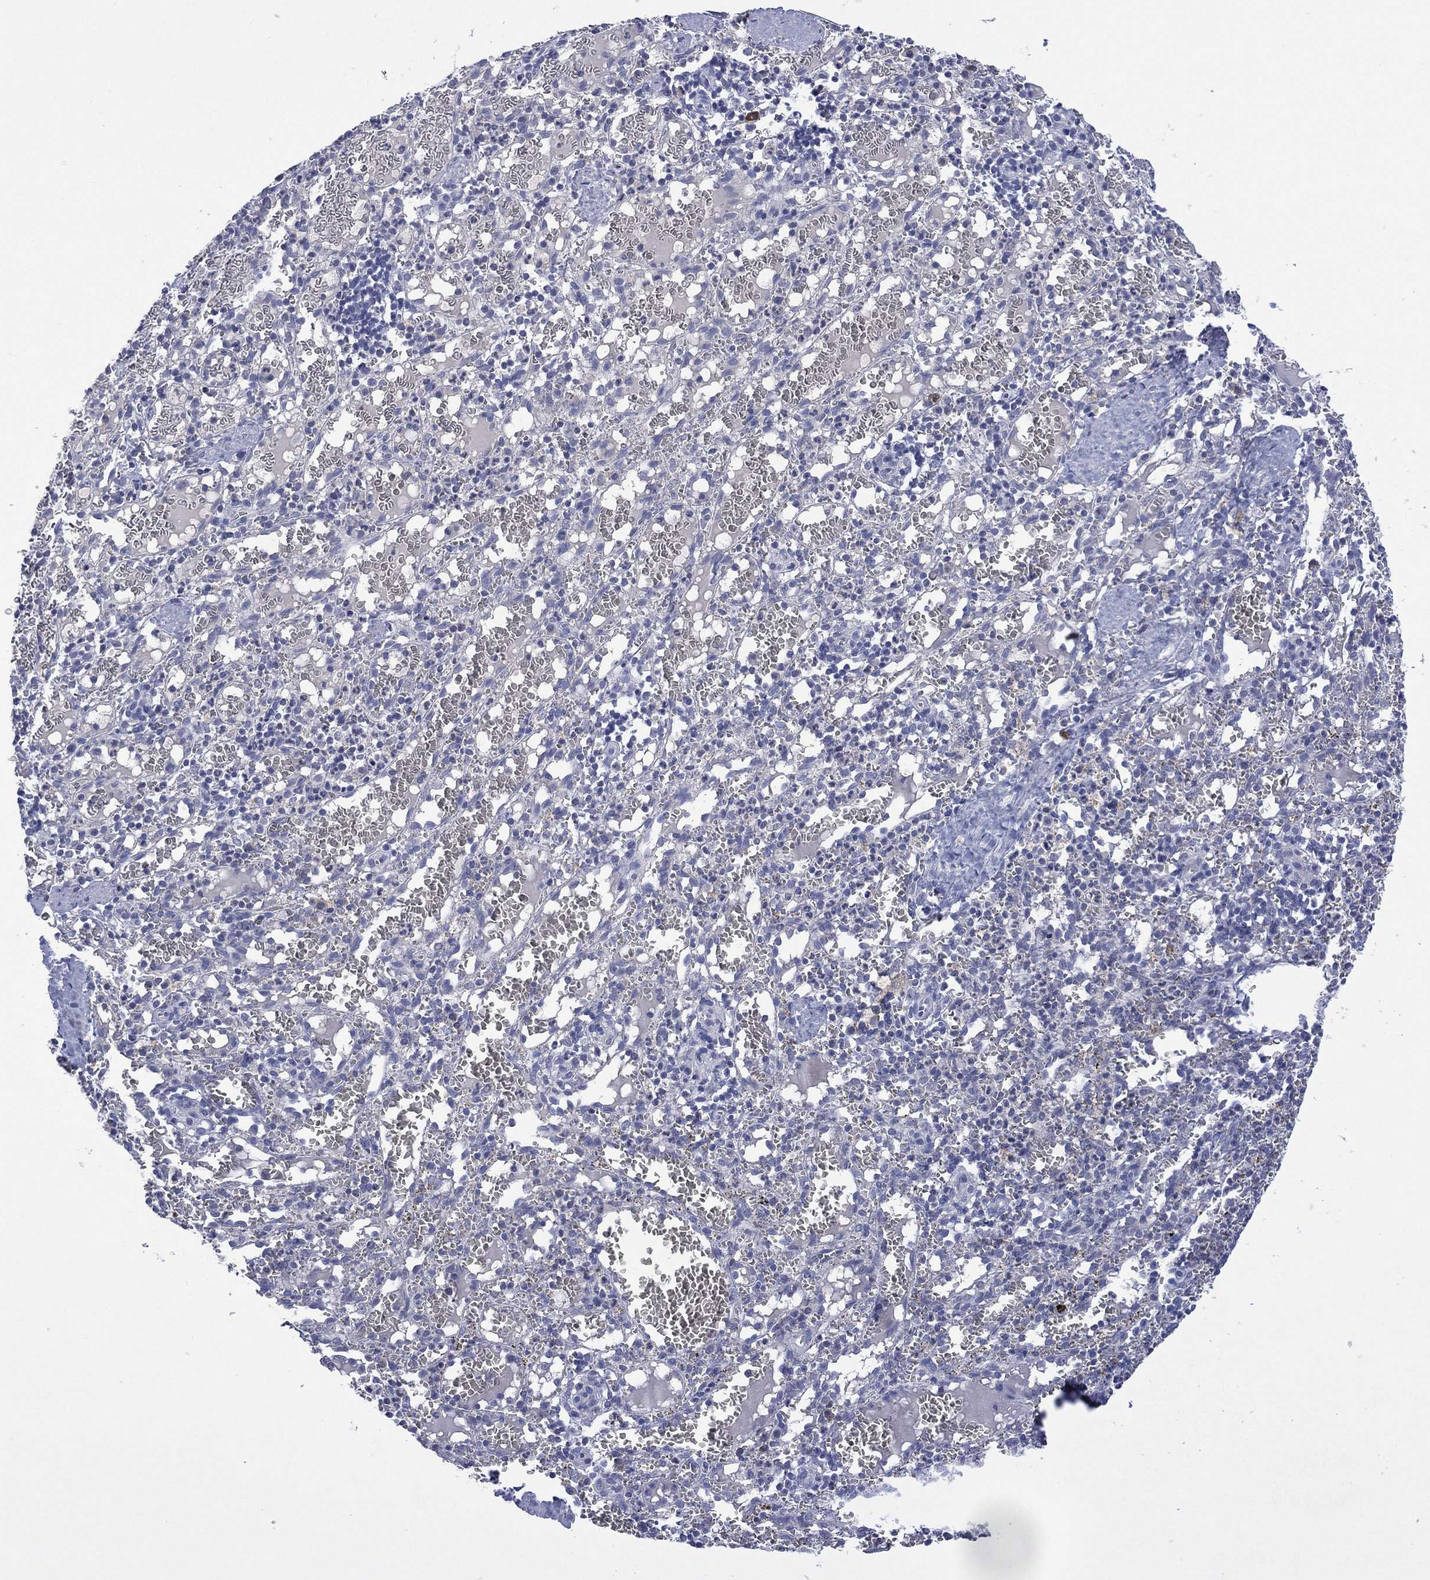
{"staining": {"intensity": "negative", "quantity": "none", "location": "none"}, "tissue": "spleen", "cell_type": "Cells in red pulp", "image_type": "normal", "snomed": [{"axis": "morphology", "description": "Normal tissue, NOS"}, {"axis": "topography", "description": "Spleen"}], "caption": "Immunohistochemistry of unremarkable human spleen shows no staining in cells in red pulp. Brightfield microscopy of immunohistochemistry stained with DAB (3,3'-diaminobenzidine) (brown) and hematoxylin (blue), captured at high magnification.", "gene": "ASB10", "patient": {"sex": "male", "age": 11}}